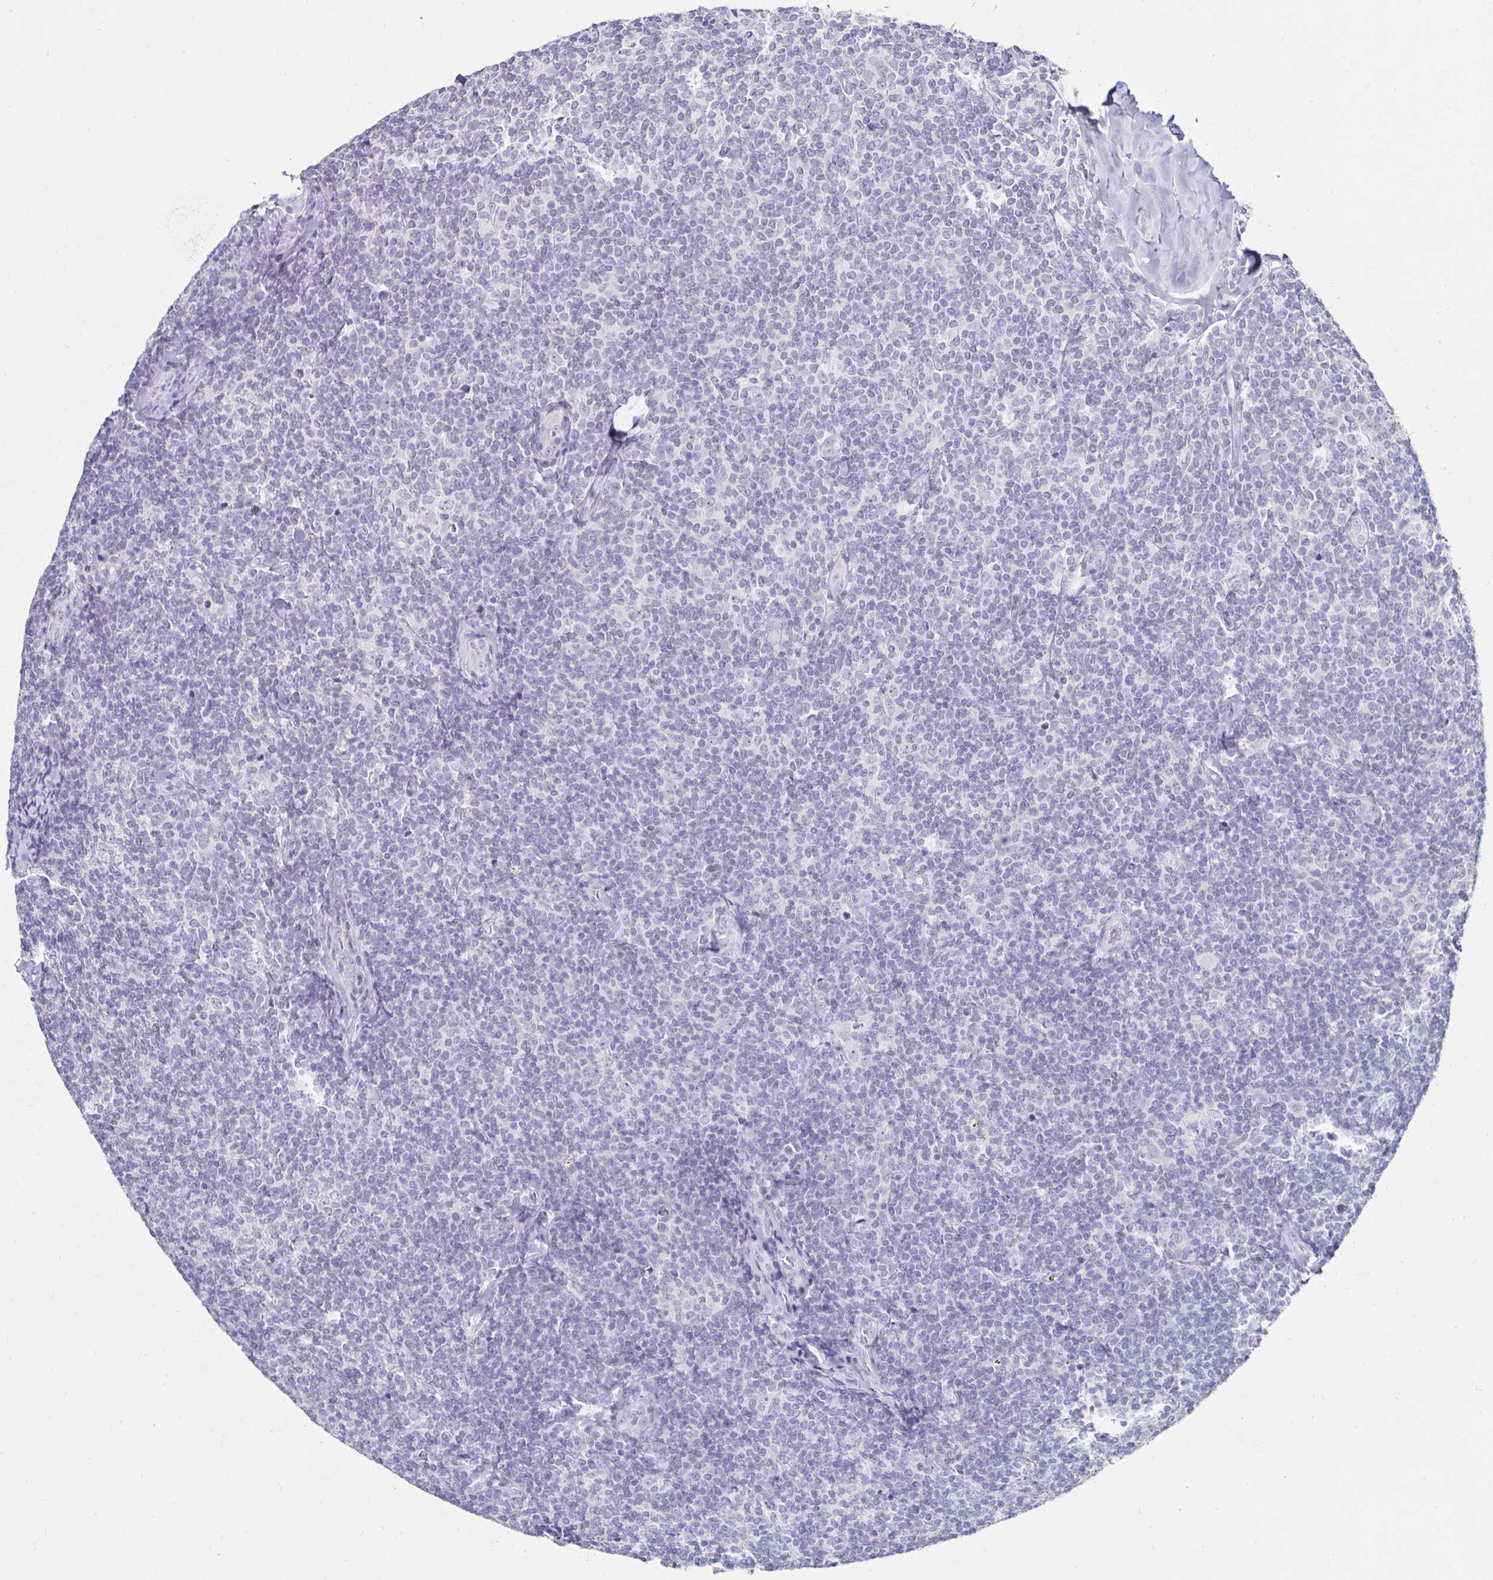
{"staining": {"intensity": "negative", "quantity": "none", "location": "none"}, "tissue": "lymphoma", "cell_type": "Tumor cells", "image_type": "cancer", "snomed": [{"axis": "morphology", "description": "Malignant lymphoma, non-Hodgkin's type, Low grade"}, {"axis": "topography", "description": "Lymph node"}], "caption": "Tumor cells are negative for protein expression in human lymphoma. Nuclei are stained in blue.", "gene": "TOMM34", "patient": {"sex": "female", "age": 56}}